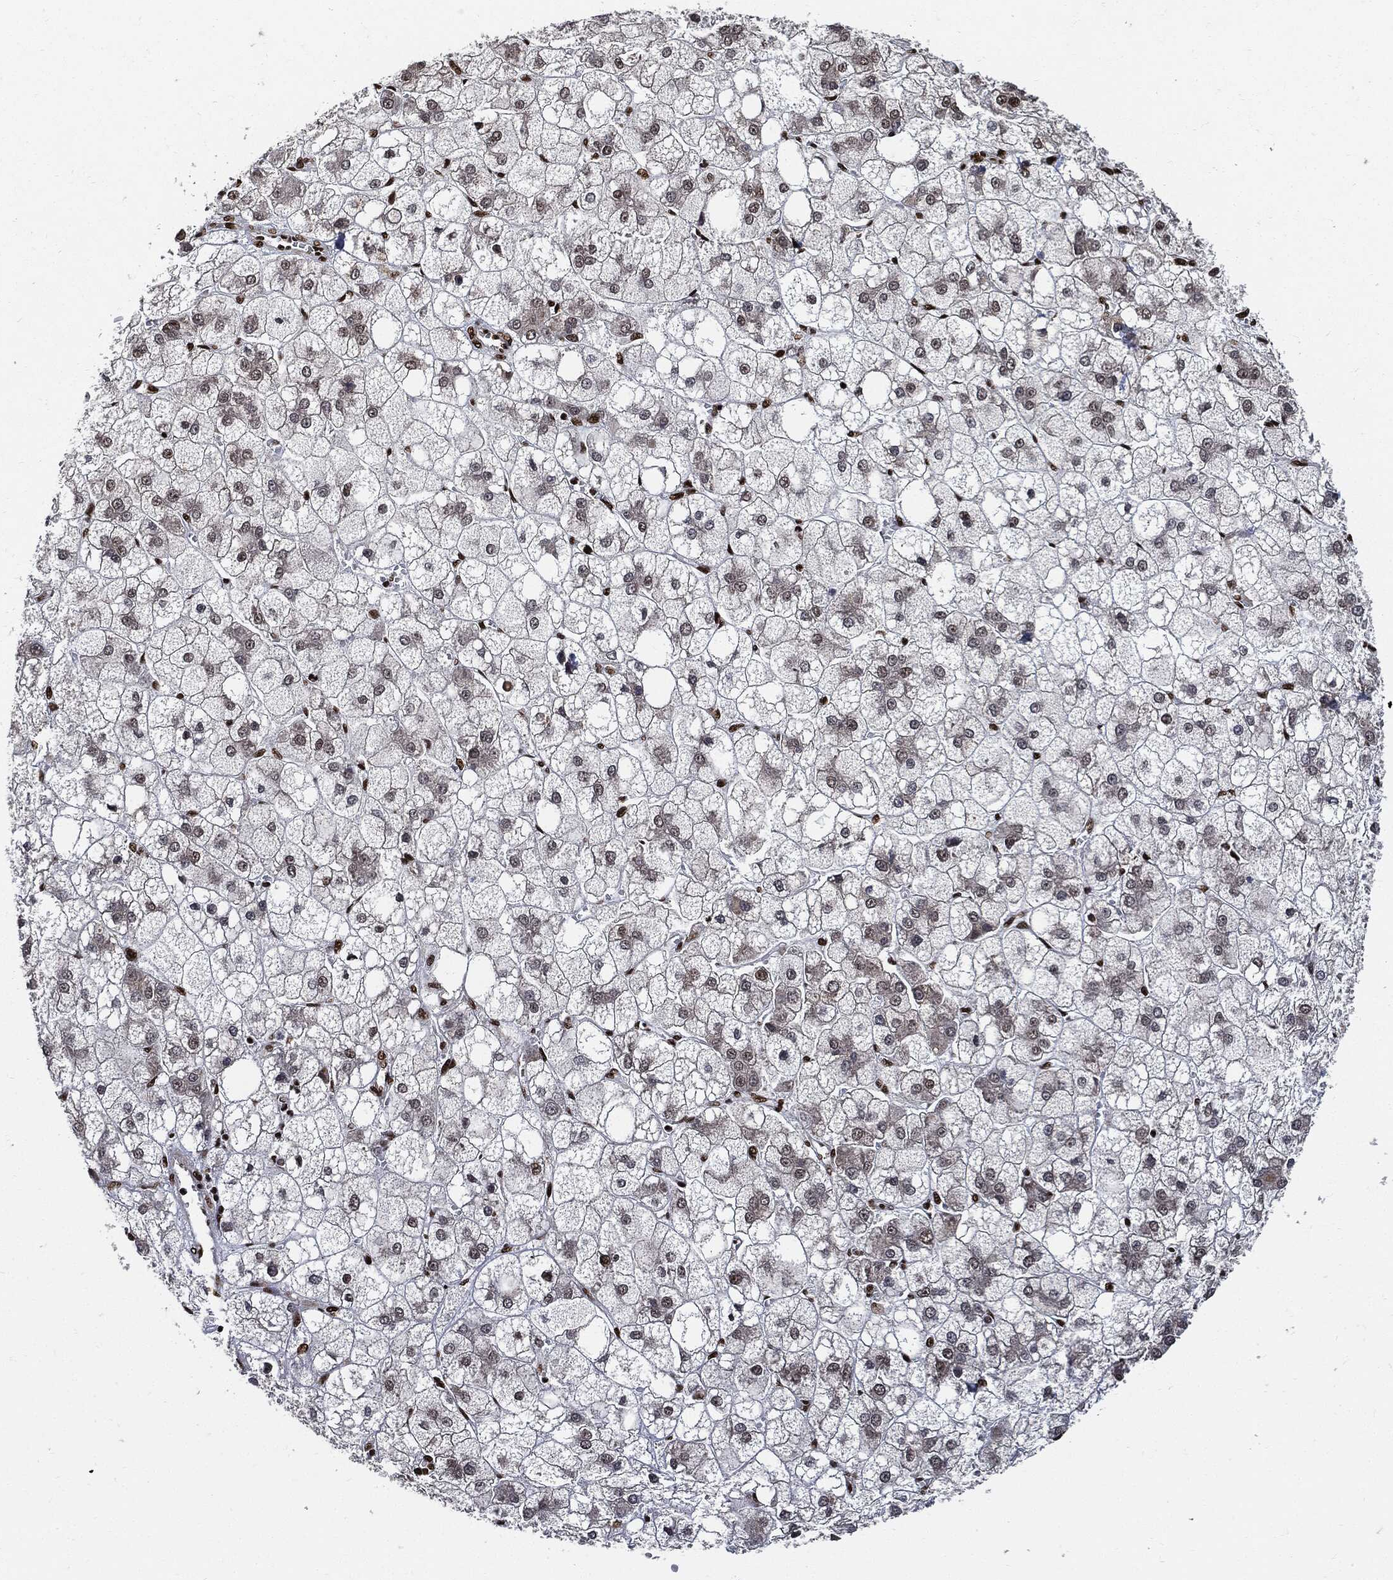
{"staining": {"intensity": "negative", "quantity": "none", "location": "none"}, "tissue": "liver cancer", "cell_type": "Tumor cells", "image_type": "cancer", "snomed": [{"axis": "morphology", "description": "Carcinoma, Hepatocellular, NOS"}, {"axis": "topography", "description": "Liver"}], "caption": "This is a image of IHC staining of liver cancer, which shows no positivity in tumor cells.", "gene": "RECQL", "patient": {"sex": "male", "age": 73}}